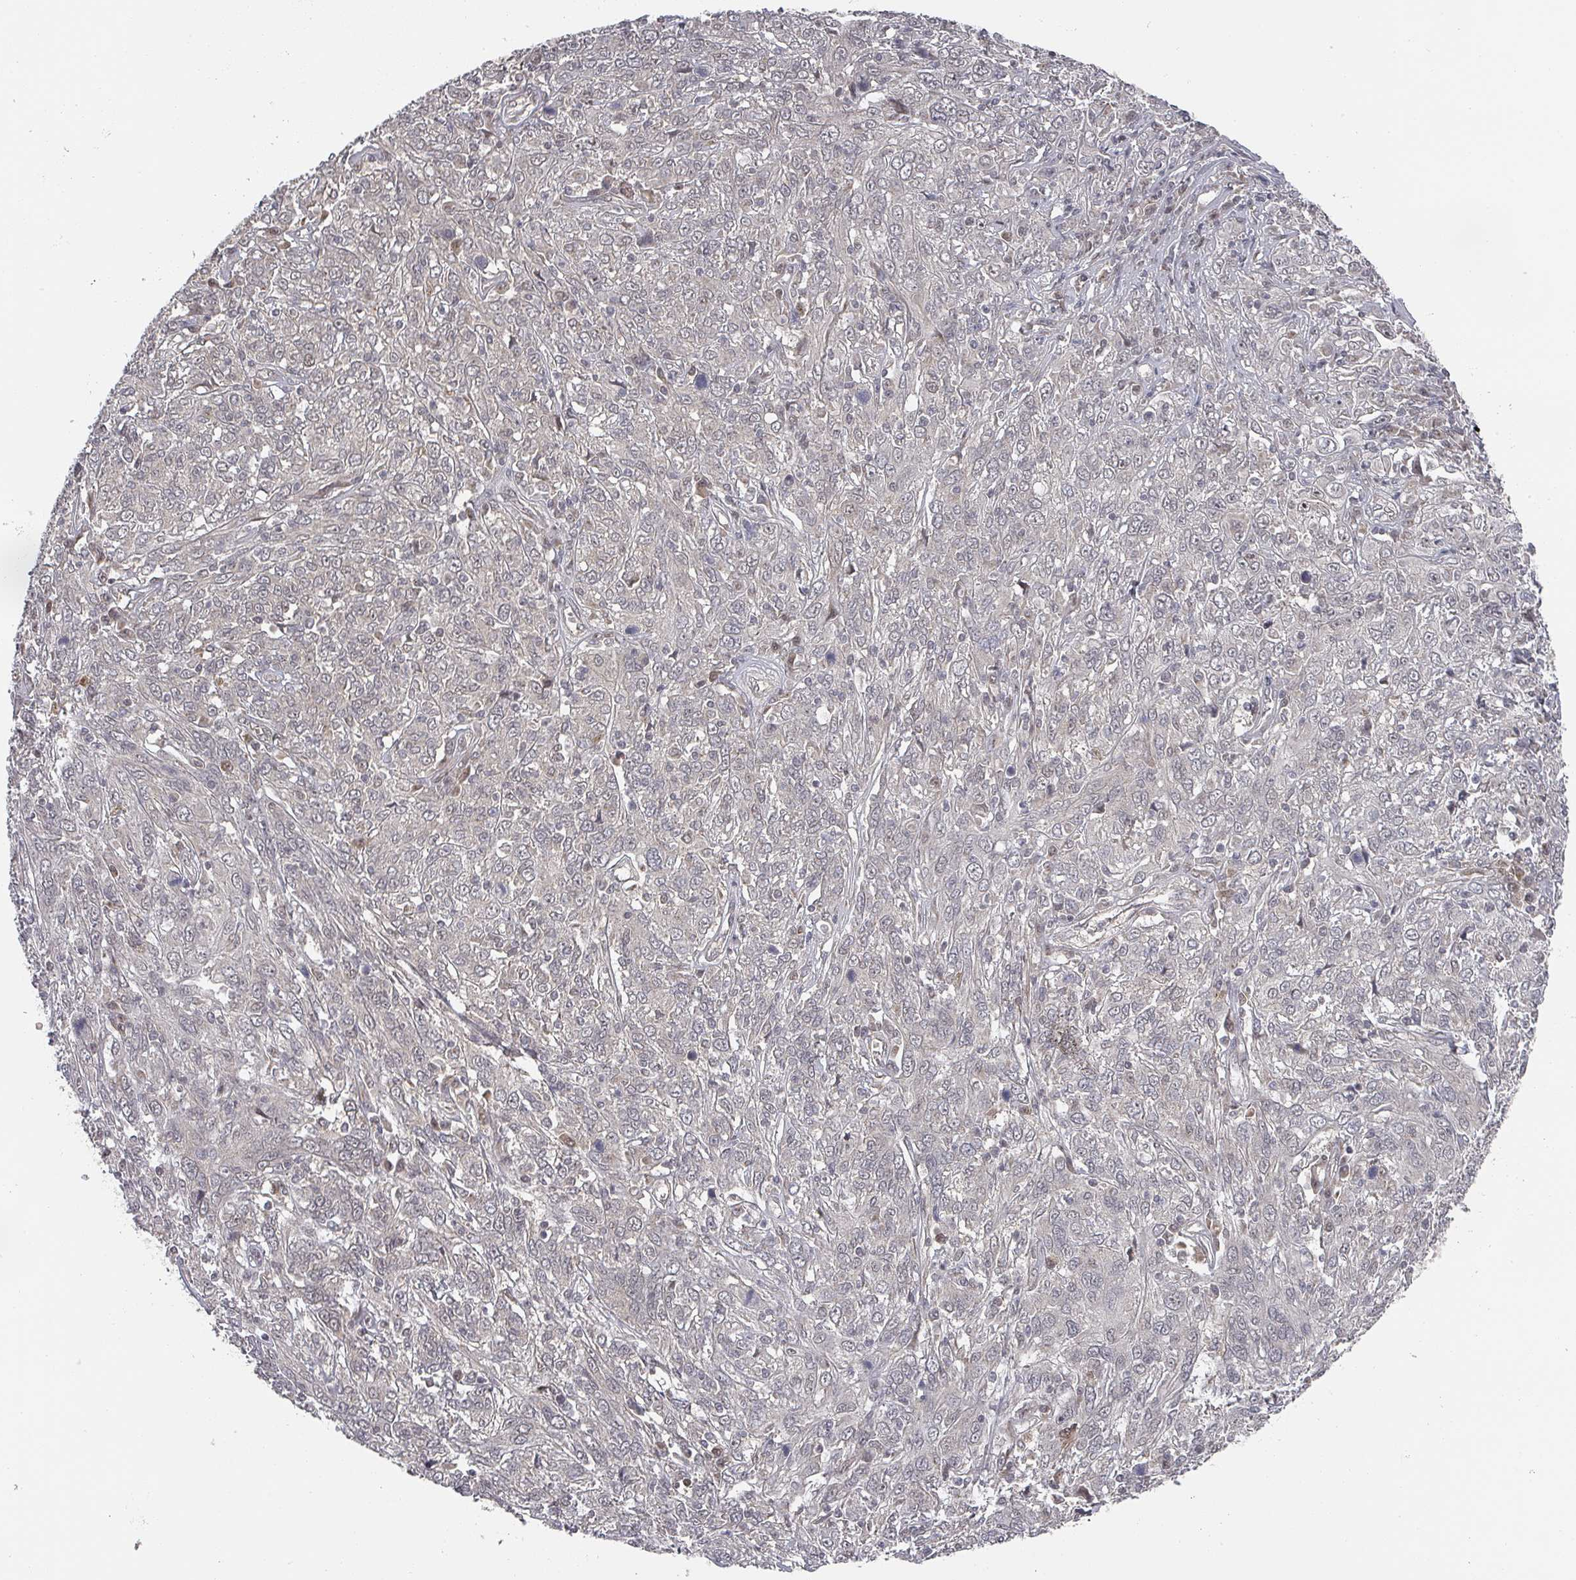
{"staining": {"intensity": "negative", "quantity": "none", "location": "none"}, "tissue": "cervical cancer", "cell_type": "Tumor cells", "image_type": "cancer", "snomed": [{"axis": "morphology", "description": "Squamous cell carcinoma, NOS"}, {"axis": "topography", "description": "Cervix"}], "caption": "Protein analysis of cervical cancer exhibits no significant expression in tumor cells.", "gene": "KIF1C", "patient": {"sex": "female", "age": 46}}